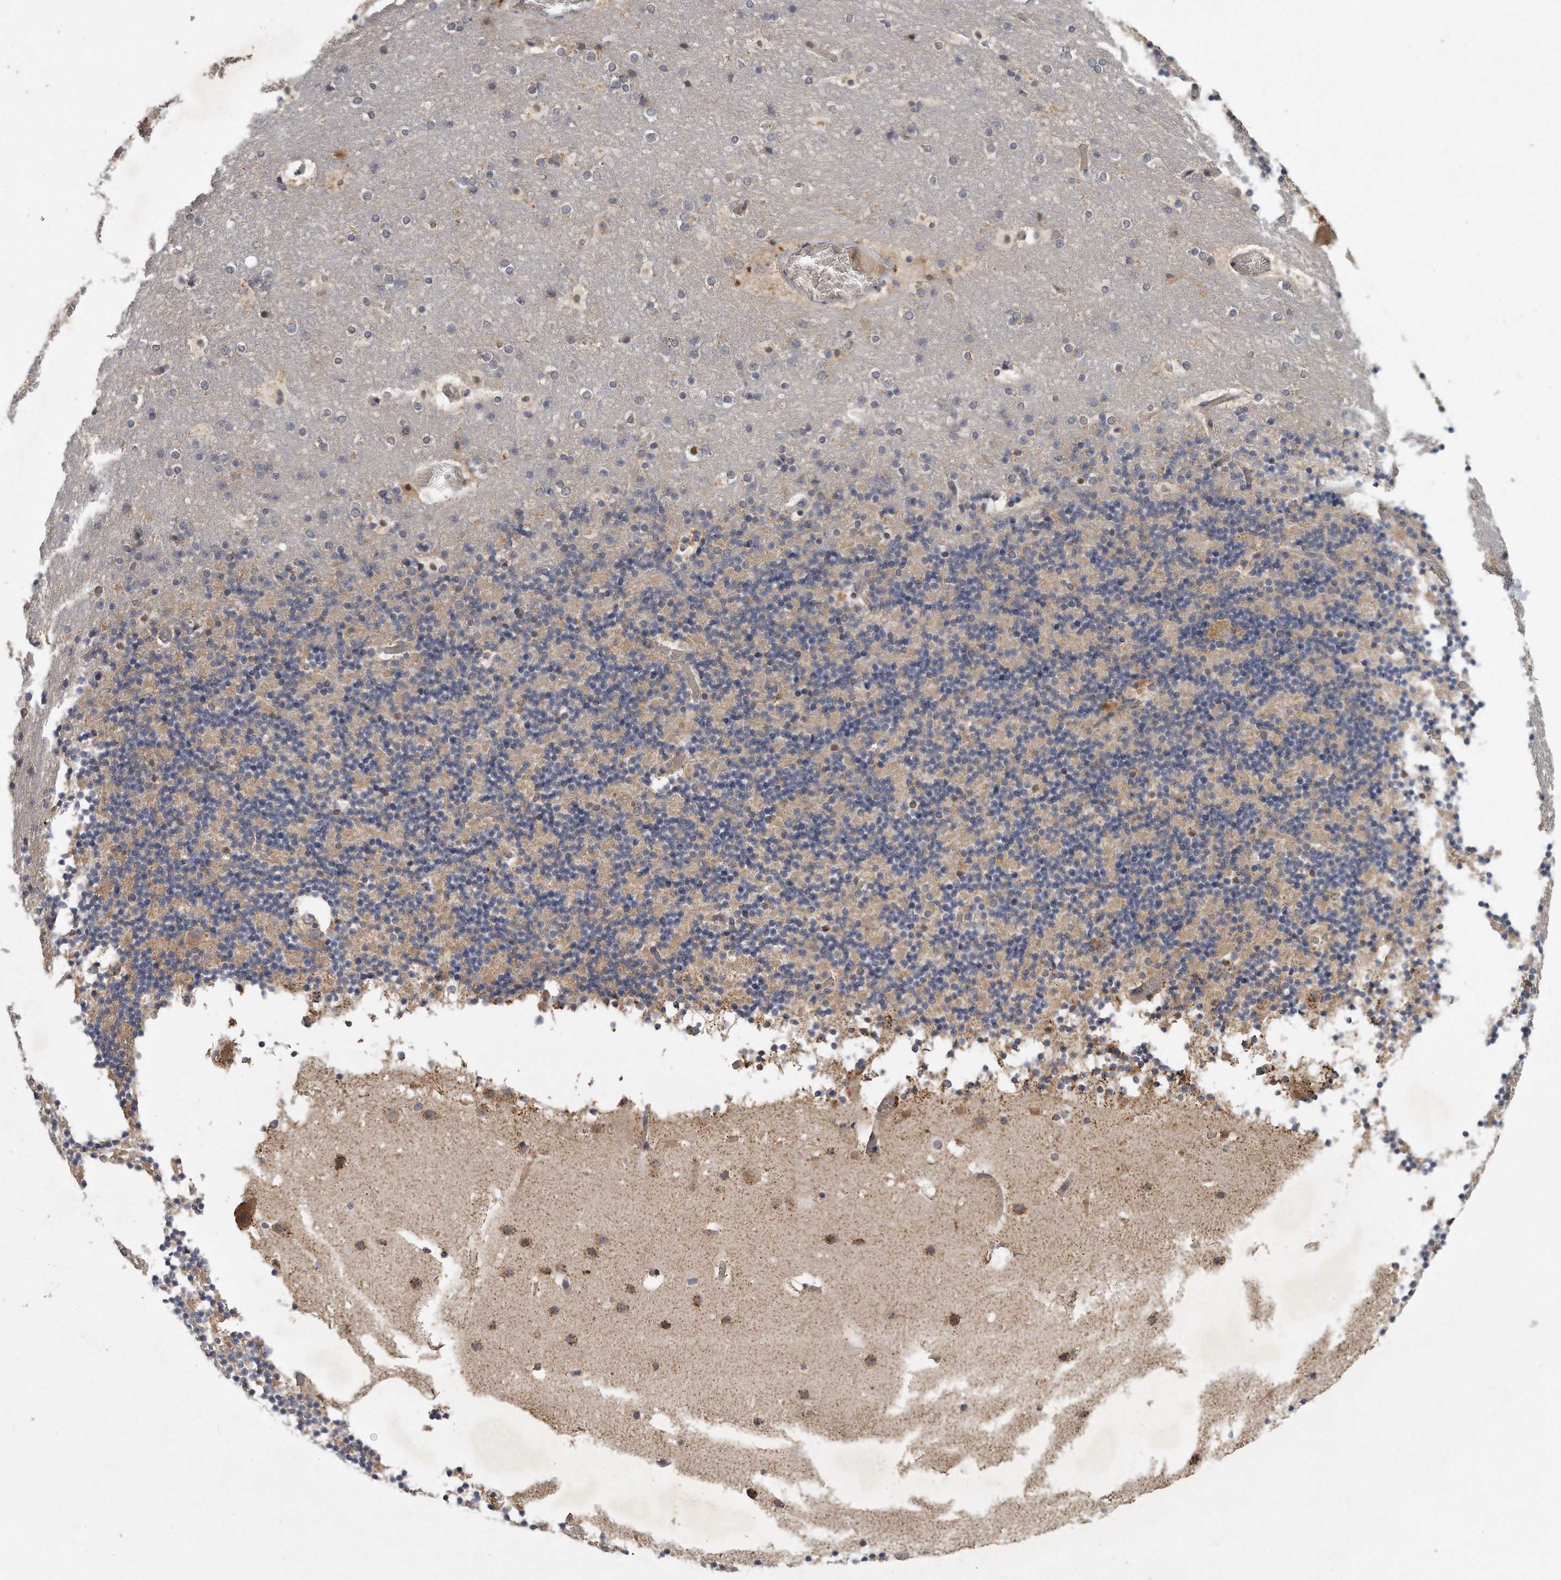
{"staining": {"intensity": "weak", "quantity": "<25%", "location": "cytoplasmic/membranous"}, "tissue": "cerebellum", "cell_type": "Cells in granular layer", "image_type": "normal", "snomed": [{"axis": "morphology", "description": "Normal tissue, NOS"}, {"axis": "topography", "description": "Cerebellum"}], "caption": "This is a histopathology image of IHC staining of unremarkable cerebellum, which shows no expression in cells in granular layer.", "gene": "TRAPPC14", "patient": {"sex": "male", "age": 57}}